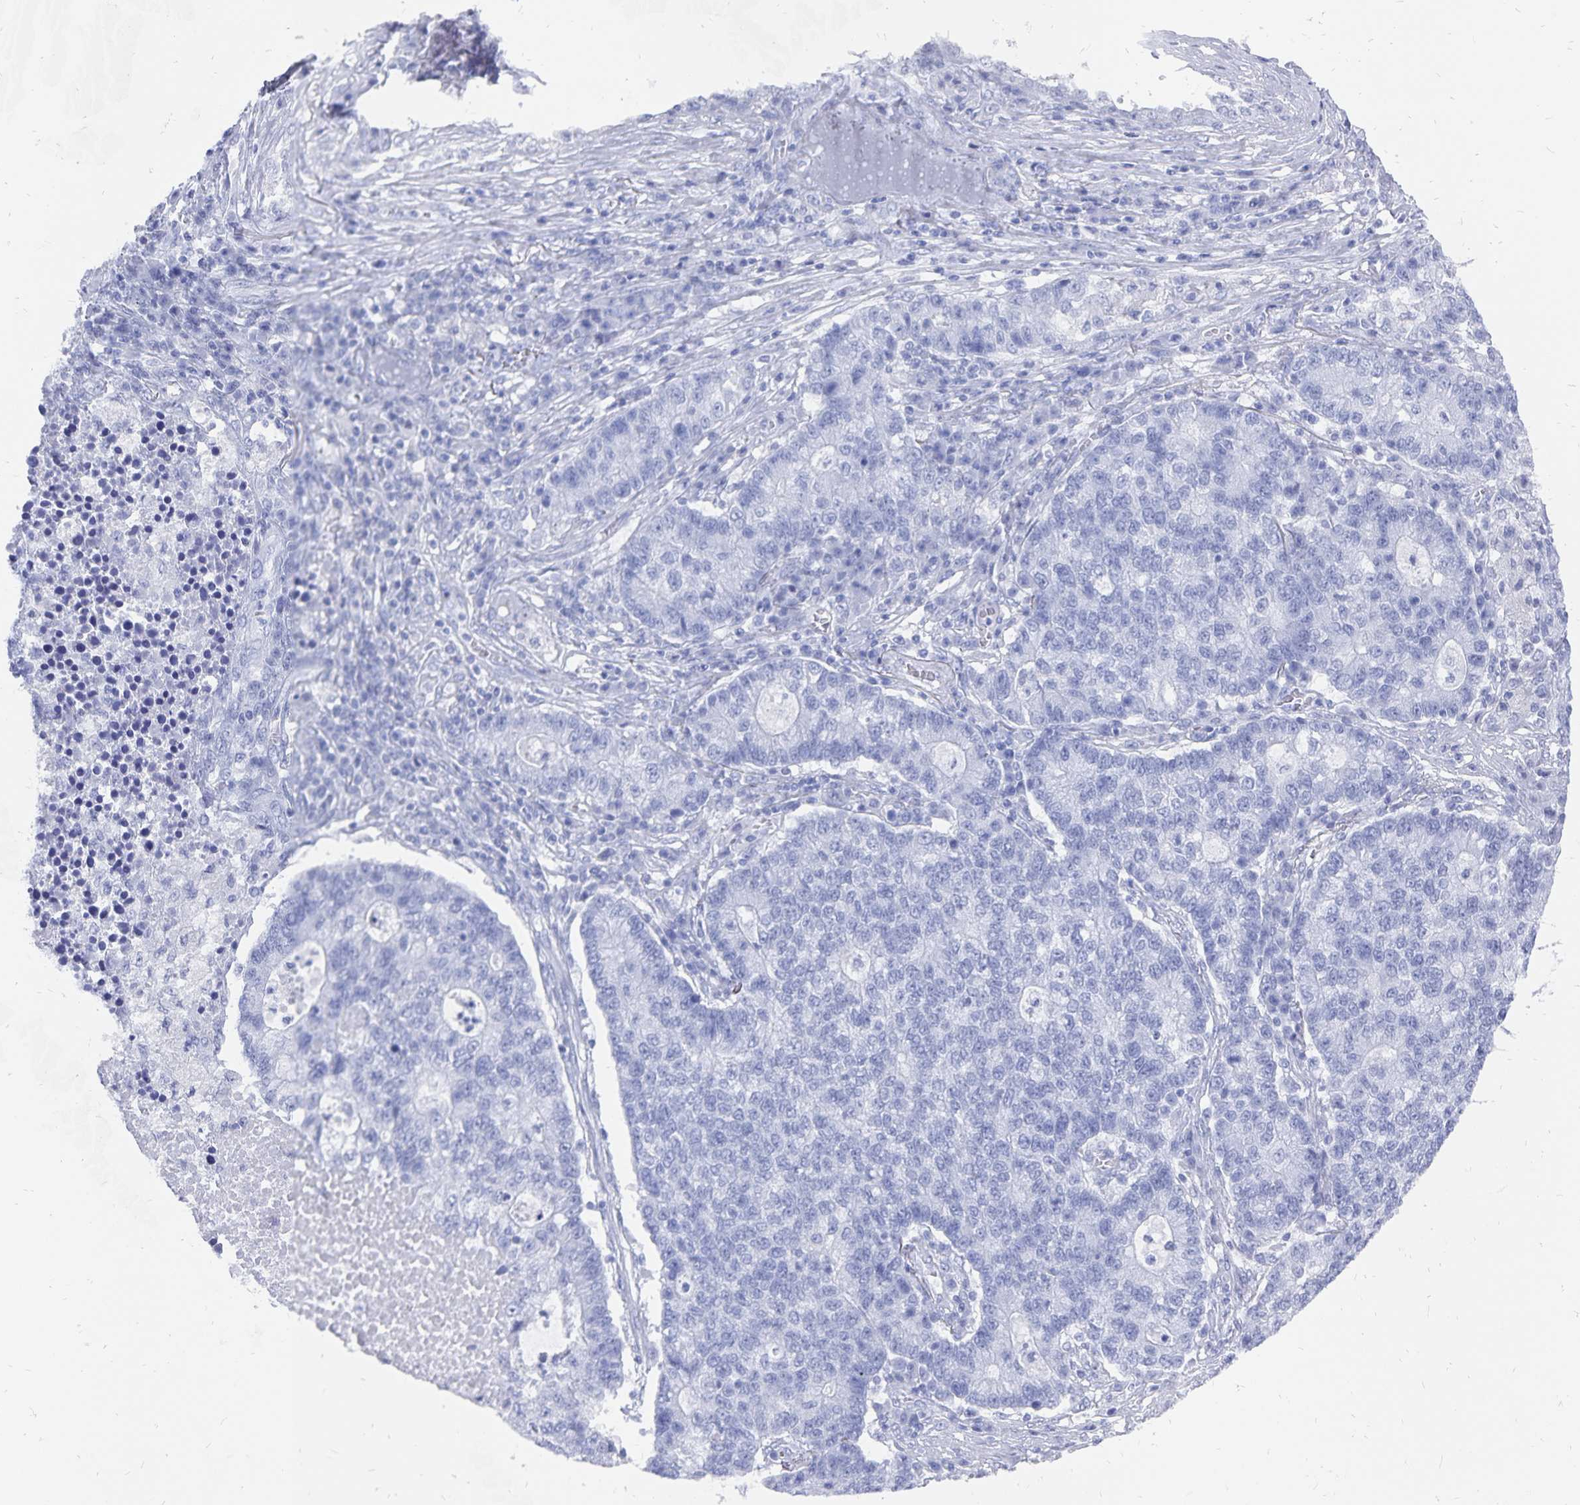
{"staining": {"intensity": "negative", "quantity": "none", "location": "none"}, "tissue": "lung cancer", "cell_type": "Tumor cells", "image_type": "cancer", "snomed": [{"axis": "morphology", "description": "Adenocarcinoma, NOS"}, {"axis": "topography", "description": "Lung"}], "caption": "Histopathology image shows no significant protein positivity in tumor cells of lung cancer (adenocarcinoma).", "gene": "ADH1A", "patient": {"sex": "male", "age": 57}}